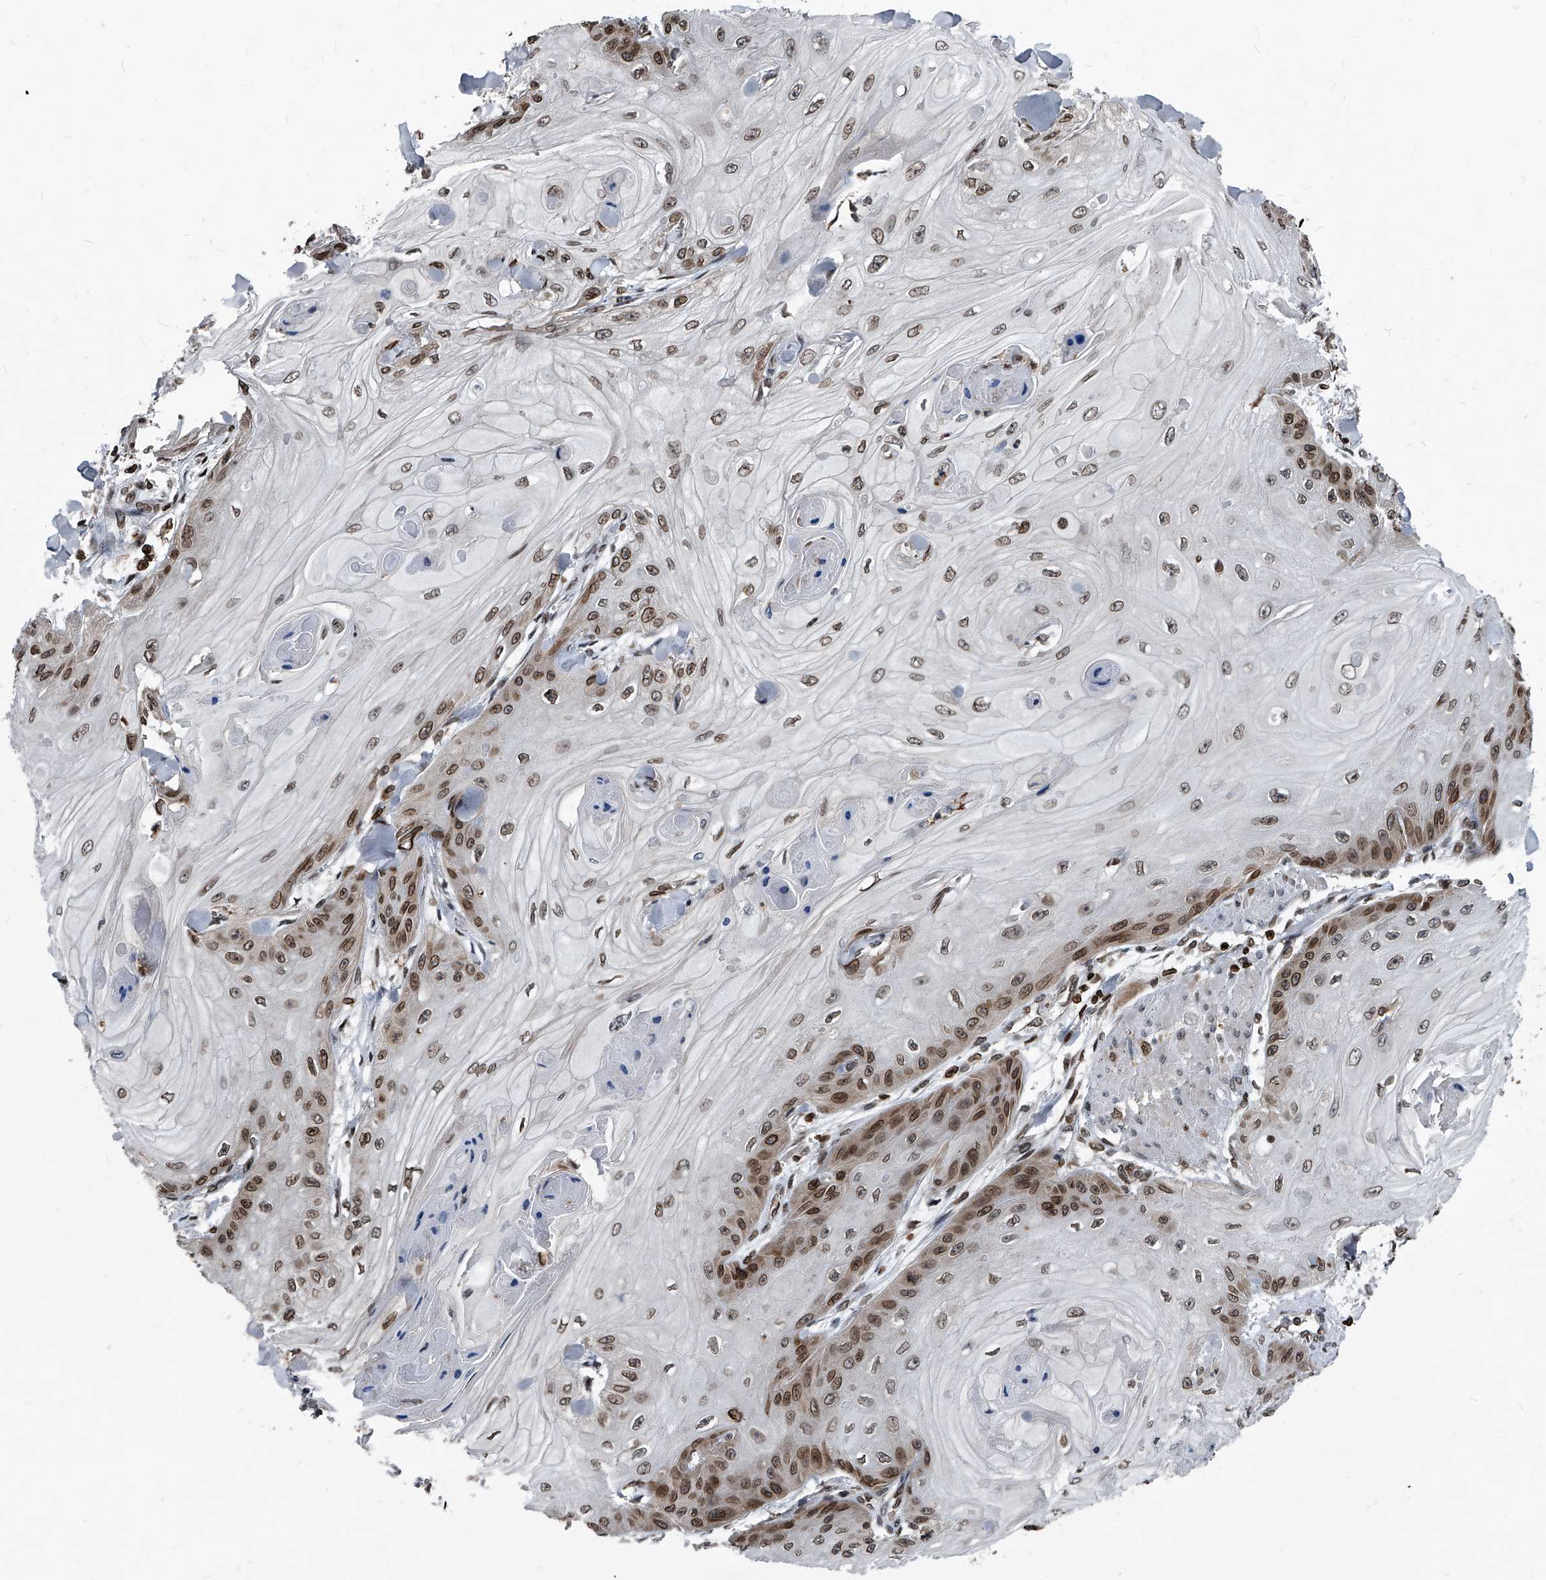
{"staining": {"intensity": "moderate", "quantity": ">75%", "location": "cytoplasmic/membranous,nuclear"}, "tissue": "skin cancer", "cell_type": "Tumor cells", "image_type": "cancer", "snomed": [{"axis": "morphology", "description": "Squamous cell carcinoma, NOS"}, {"axis": "topography", "description": "Skin"}], "caption": "Immunohistochemistry (IHC) of human skin squamous cell carcinoma exhibits medium levels of moderate cytoplasmic/membranous and nuclear positivity in approximately >75% of tumor cells.", "gene": "PHF20", "patient": {"sex": "male", "age": 74}}